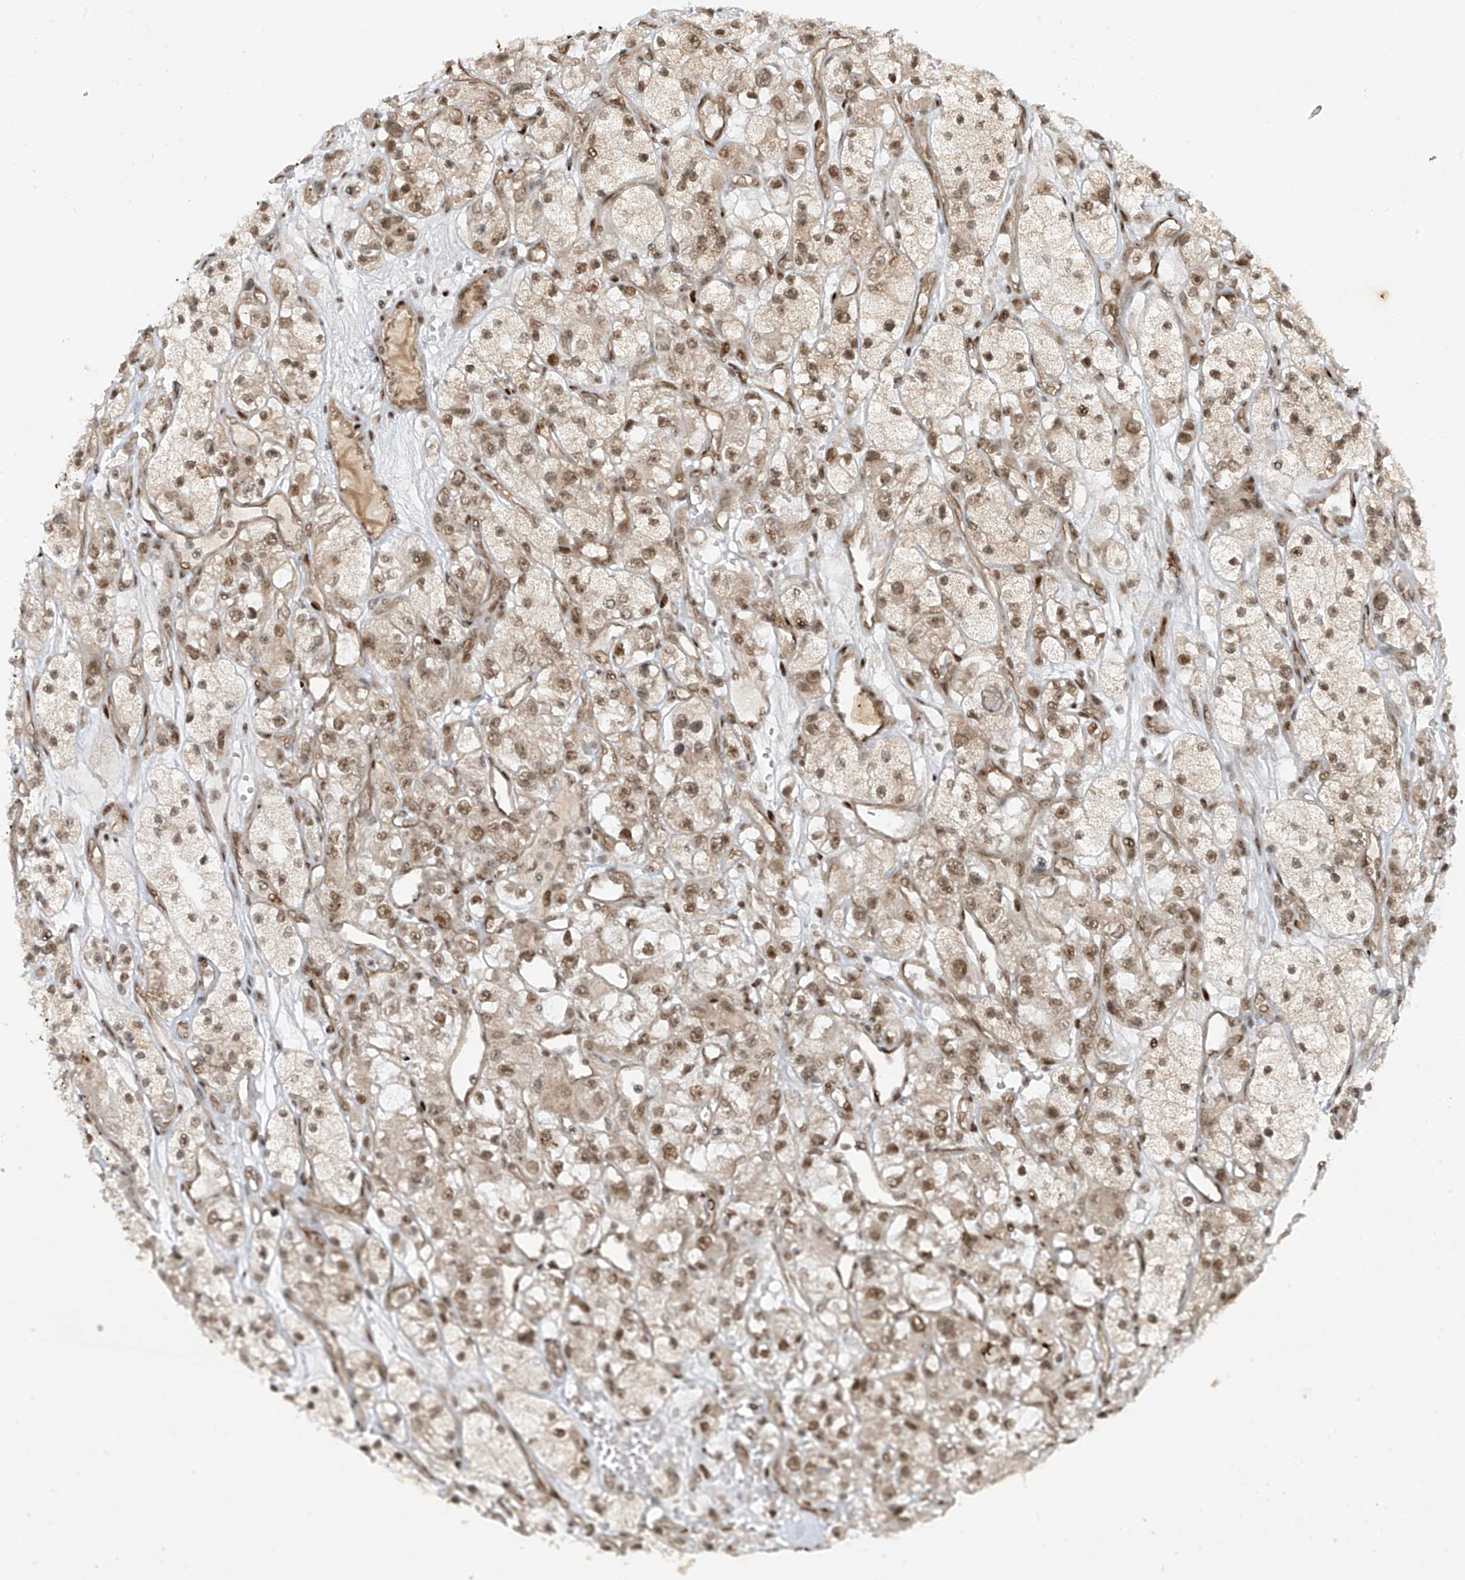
{"staining": {"intensity": "moderate", "quantity": ">75%", "location": "nuclear"}, "tissue": "renal cancer", "cell_type": "Tumor cells", "image_type": "cancer", "snomed": [{"axis": "morphology", "description": "Adenocarcinoma, NOS"}, {"axis": "topography", "description": "Kidney"}], "caption": "Renal adenocarcinoma stained with IHC reveals moderate nuclear staining in approximately >75% of tumor cells. (DAB (3,3'-diaminobenzidine) IHC, brown staining for protein, blue staining for nuclei).", "gene": "ARHGEF3", "patient": {"sex": "female", "age": 57}}